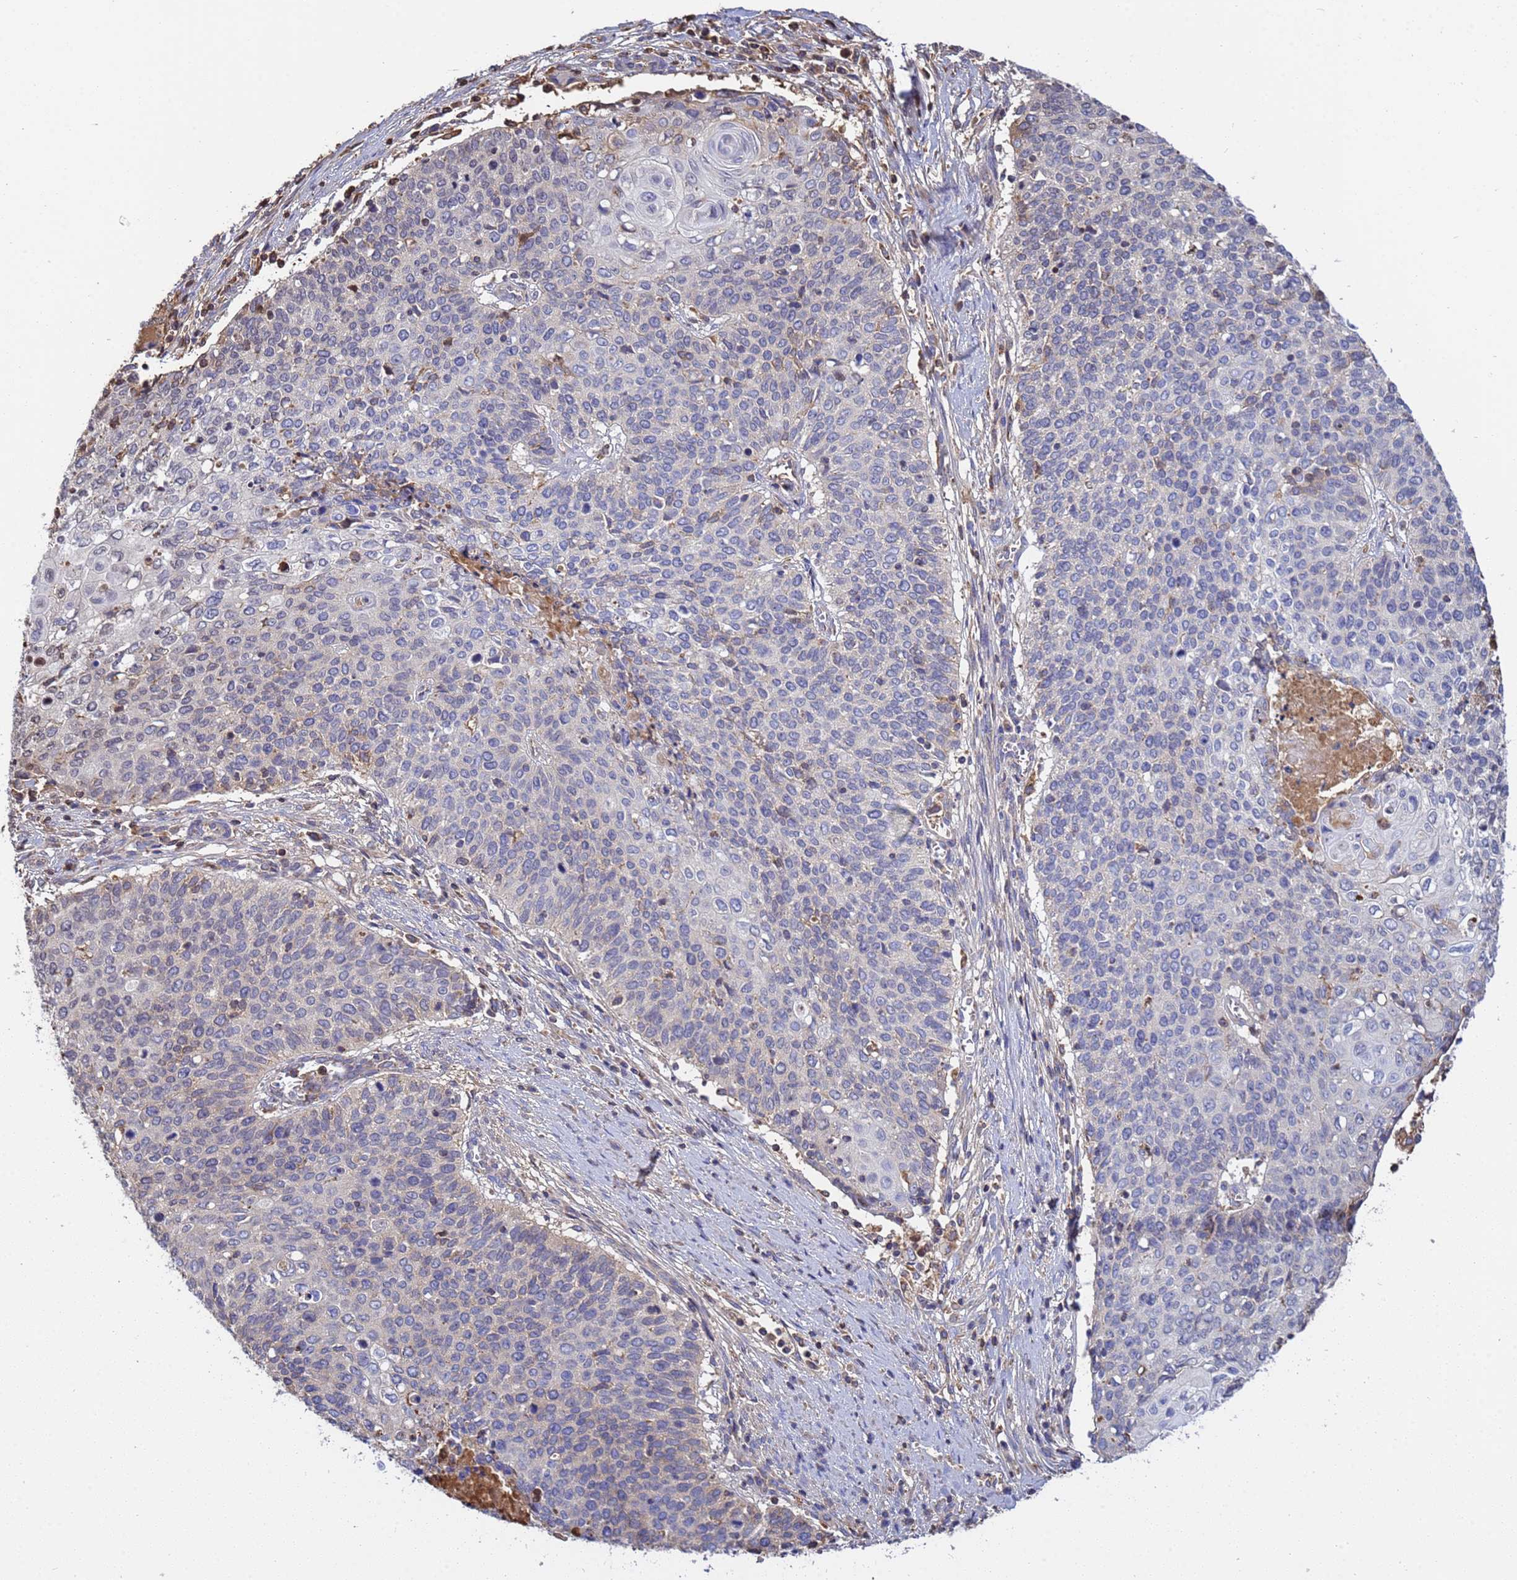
{"staining": {"intensity": "moderate", "quantity": "<25%", "location": "cytoplasmic/membranous"}, "tissue": "cervical cancer", "cell_type": "Tumor cells", "image_type": "cancer", "snomed": [{"axis": "morphology", "description": "Squamous cell carcinoma, NOS"}, {"axis": "topography", "description": "Cervix"}], "caption": "A low amount of moderate cytoplasmic/membranous positivity is present in about <25% of tumor cells in cervical cancer (squamous cell carcinoma) tissue. The staining was performed using DAB to visualize the protein expression in brown, while the nuclei were stained in blue with hematoxylin (Magnification: 20x).", "gene": "GLUD1", "patient": {"sex": "female", "age": 39}}